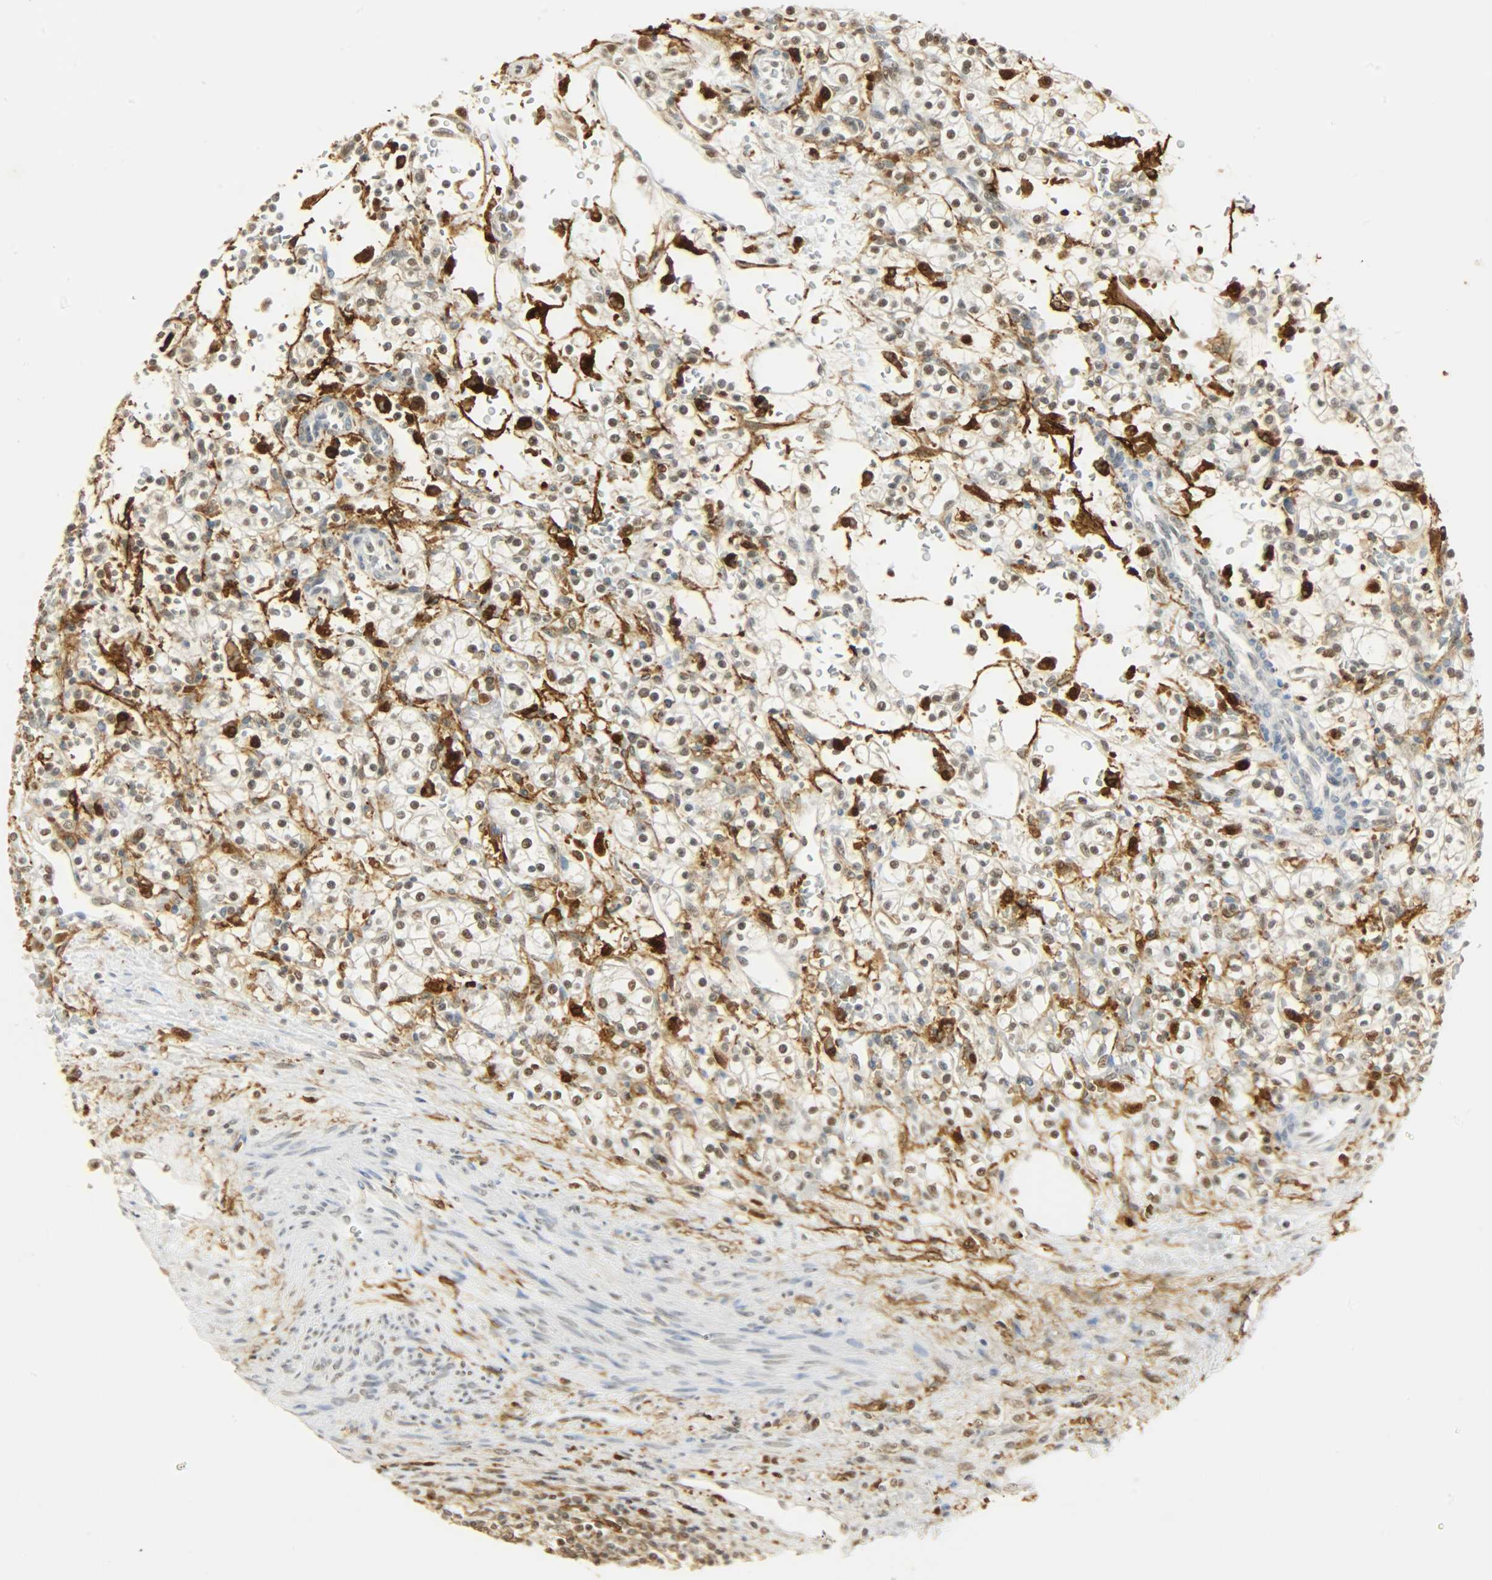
{"staining": {"intensity": "weak", "quantity": "25%-75%", "location": "nuclear"}, "tissue": "renal cancer", "cell_type": "Tumor cells", "image_type": "cancer", "snomed": [{"axis": "morphology", "description": "Normal tissue, NOS"}, {"axis": "morphology", "description": "Adenocarcinoma, NOS"}, {"axis": "topography", "description": "Kidney"}], "caption": "This histopathology image displays IHC staining of human renal adenocarcinoma, with low weak nuclear staining in about 25%-75% of tumor cells.", "gene": "NGFR", "patient": {"sex": "female", "age": 55}}